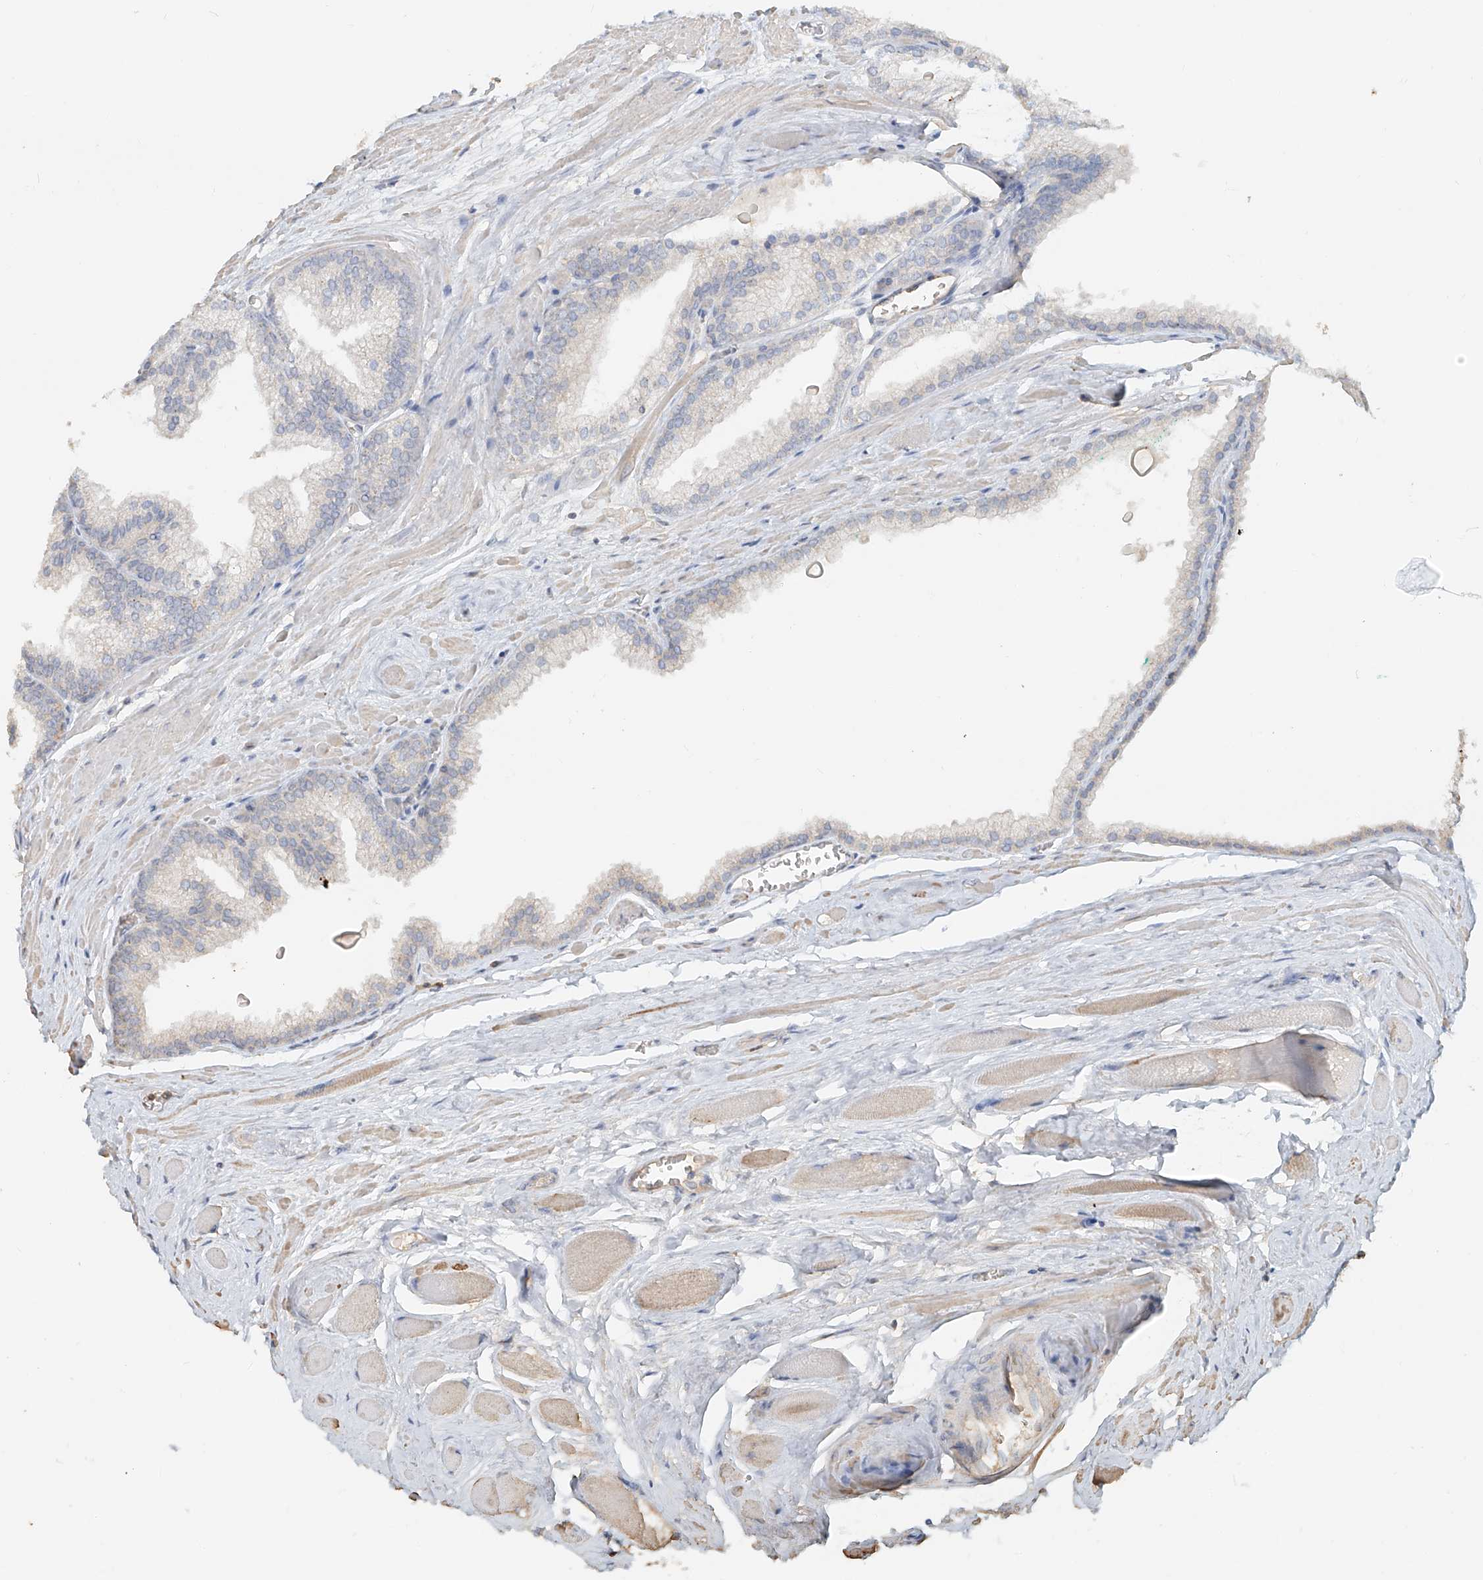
{"staining": {"intensity": "negative", "quantity": "none", "location": "none"}, "tissue": "prostate cancer", "cell_type": "Tumor cells", "image_type": "cancer", "snomed": [{"axis": "morphology", "description": "Adenocarcinoma, Low grade"}, {"axis": "topography", "description": "Prostate"}], "caption": "The immunohistochemistry histopathology image has no significant expression in tumor cells of prostate low-grade adenocarcinoma tissue.", "gene": "NPHS1", "patient": {"sex": "male", "age": 59}}